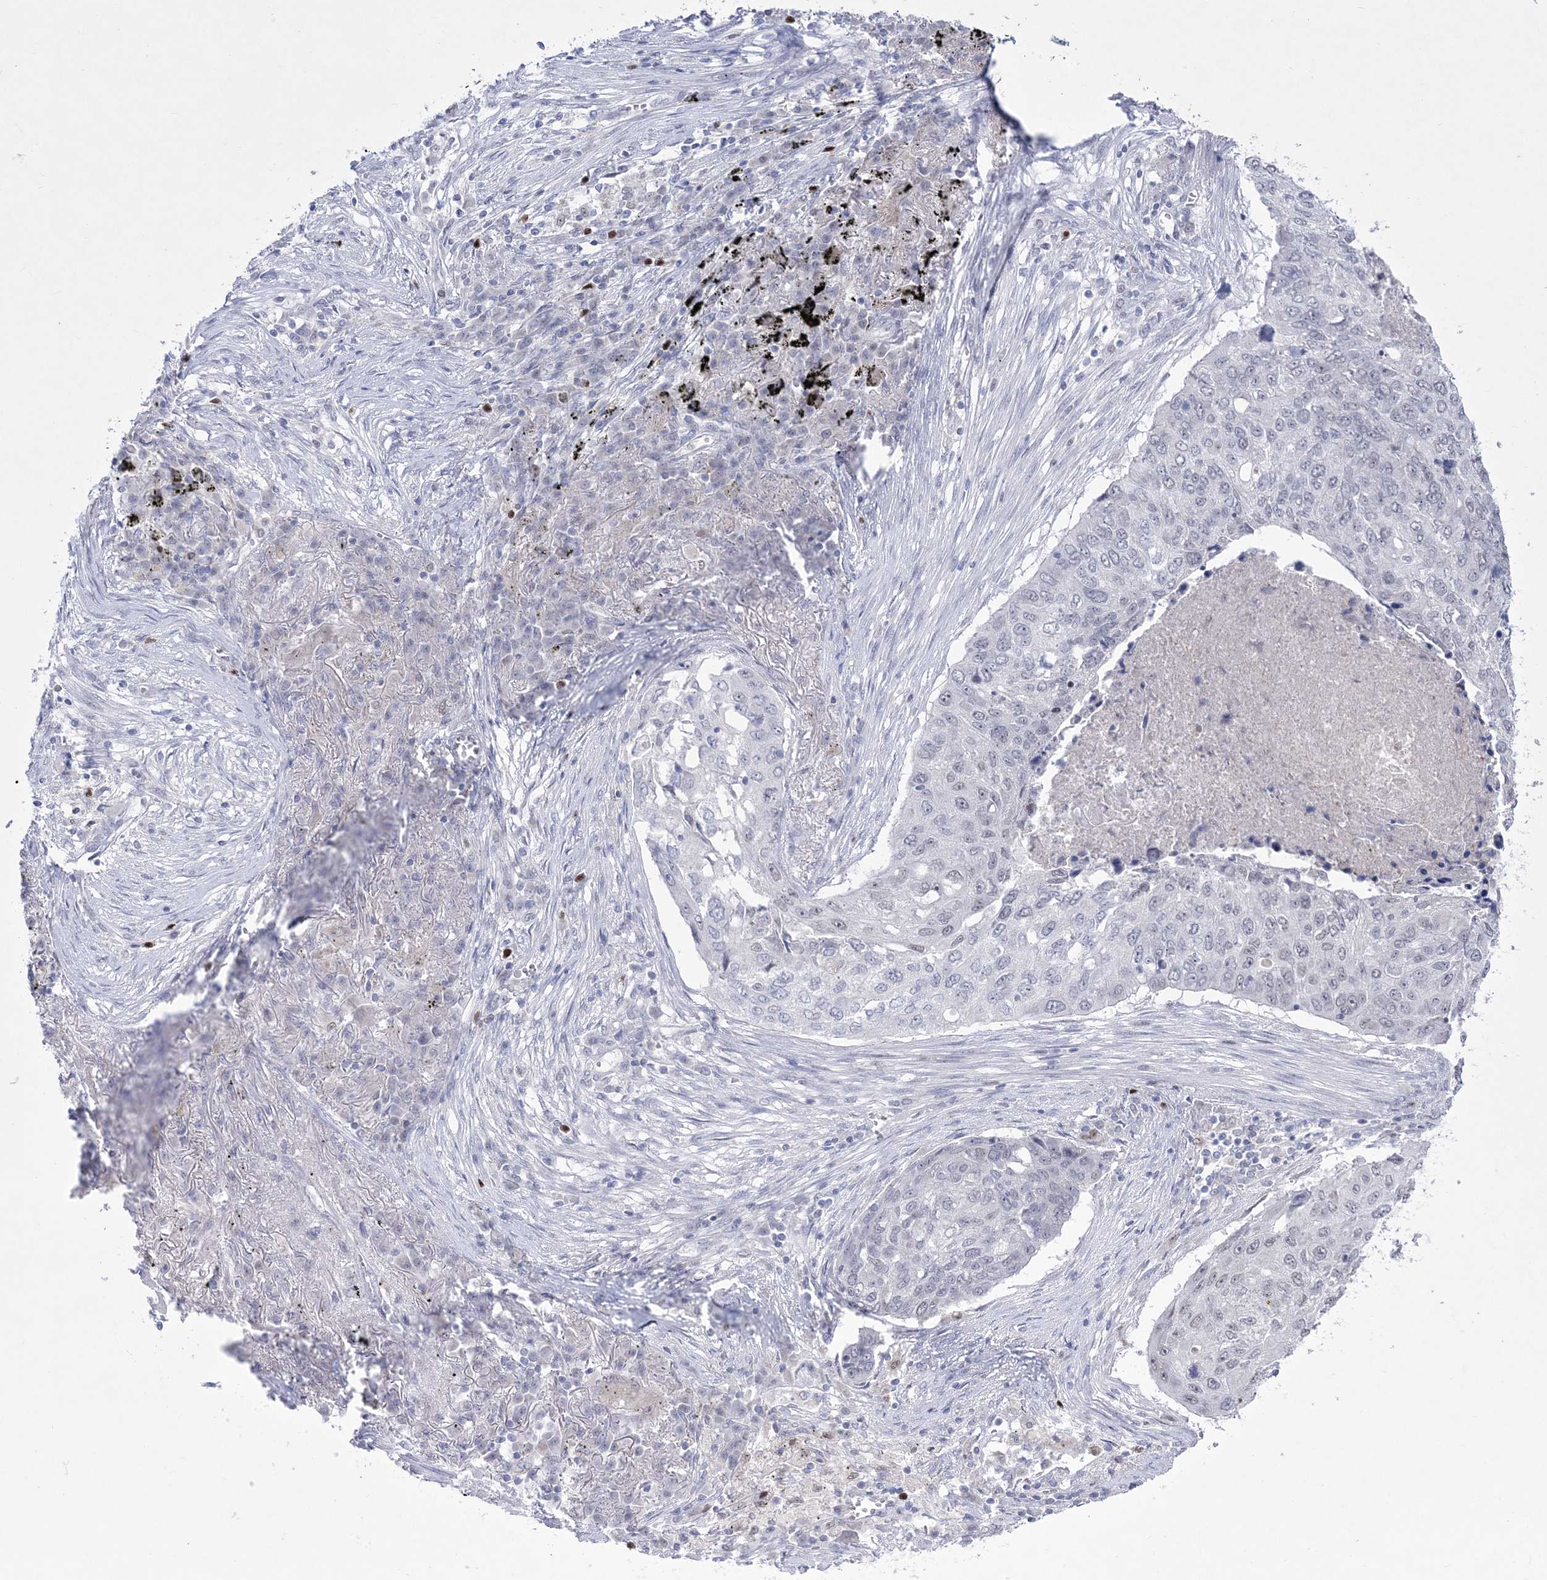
{"staining": {"intensity": "negative", "quantity": "none", "location": "none"}, "tissue": "lung cancer", "cell_type": "Tumor cells", "image_type": "cancer", "snomed": [{"axis": "morphology", "description": "Squamous cell carcinoma, NOS"}, {"axis": "topography", "description": "Lung"}], "caption": "Human lung cancer (squamous cell carcinoma) stained for a protein using IHC demonstrates no positivity in tumor cells.", "gene": "WDR27", "patient": {"sex": "female", "age": 63}}